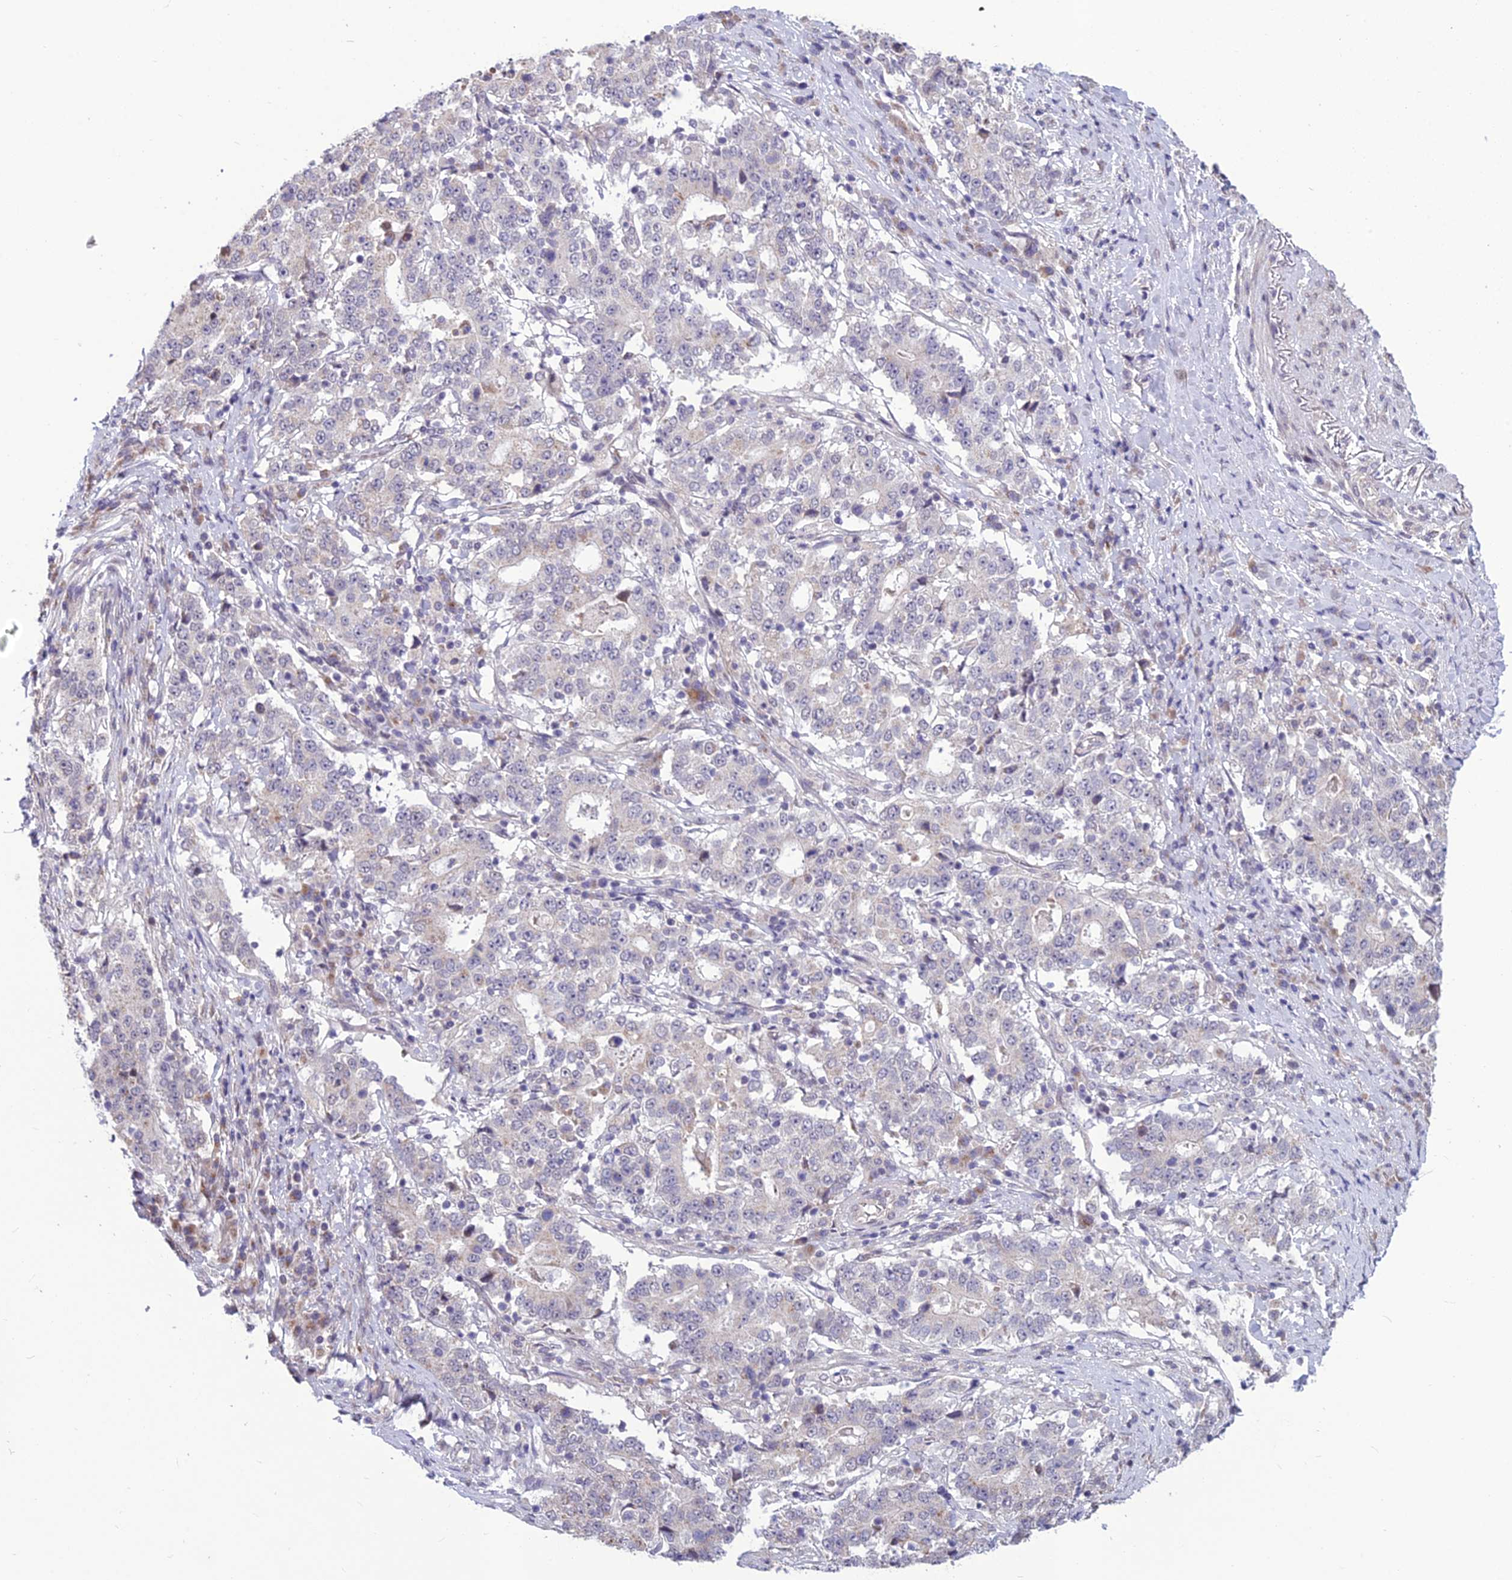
{"staining": {"intensity": "negative", "quantity": "none", "location": "none"}, "tissue": "stomach cancer", "cell_type": "Tumor cells", "image_type": "cancer", "snomed": [{"axis": "morphology", "description": "Adenocarcinoma, NOS"}, {"axis": "topography", "description": "Stomach"}], "caption": "This is a photomicrograph of immunohistochemistry staining of adenocarcinoma (stomach), which shows no expression in tumor cells.", "gene": "FBRS", "patient": {"sex": "male", "age": 59}}